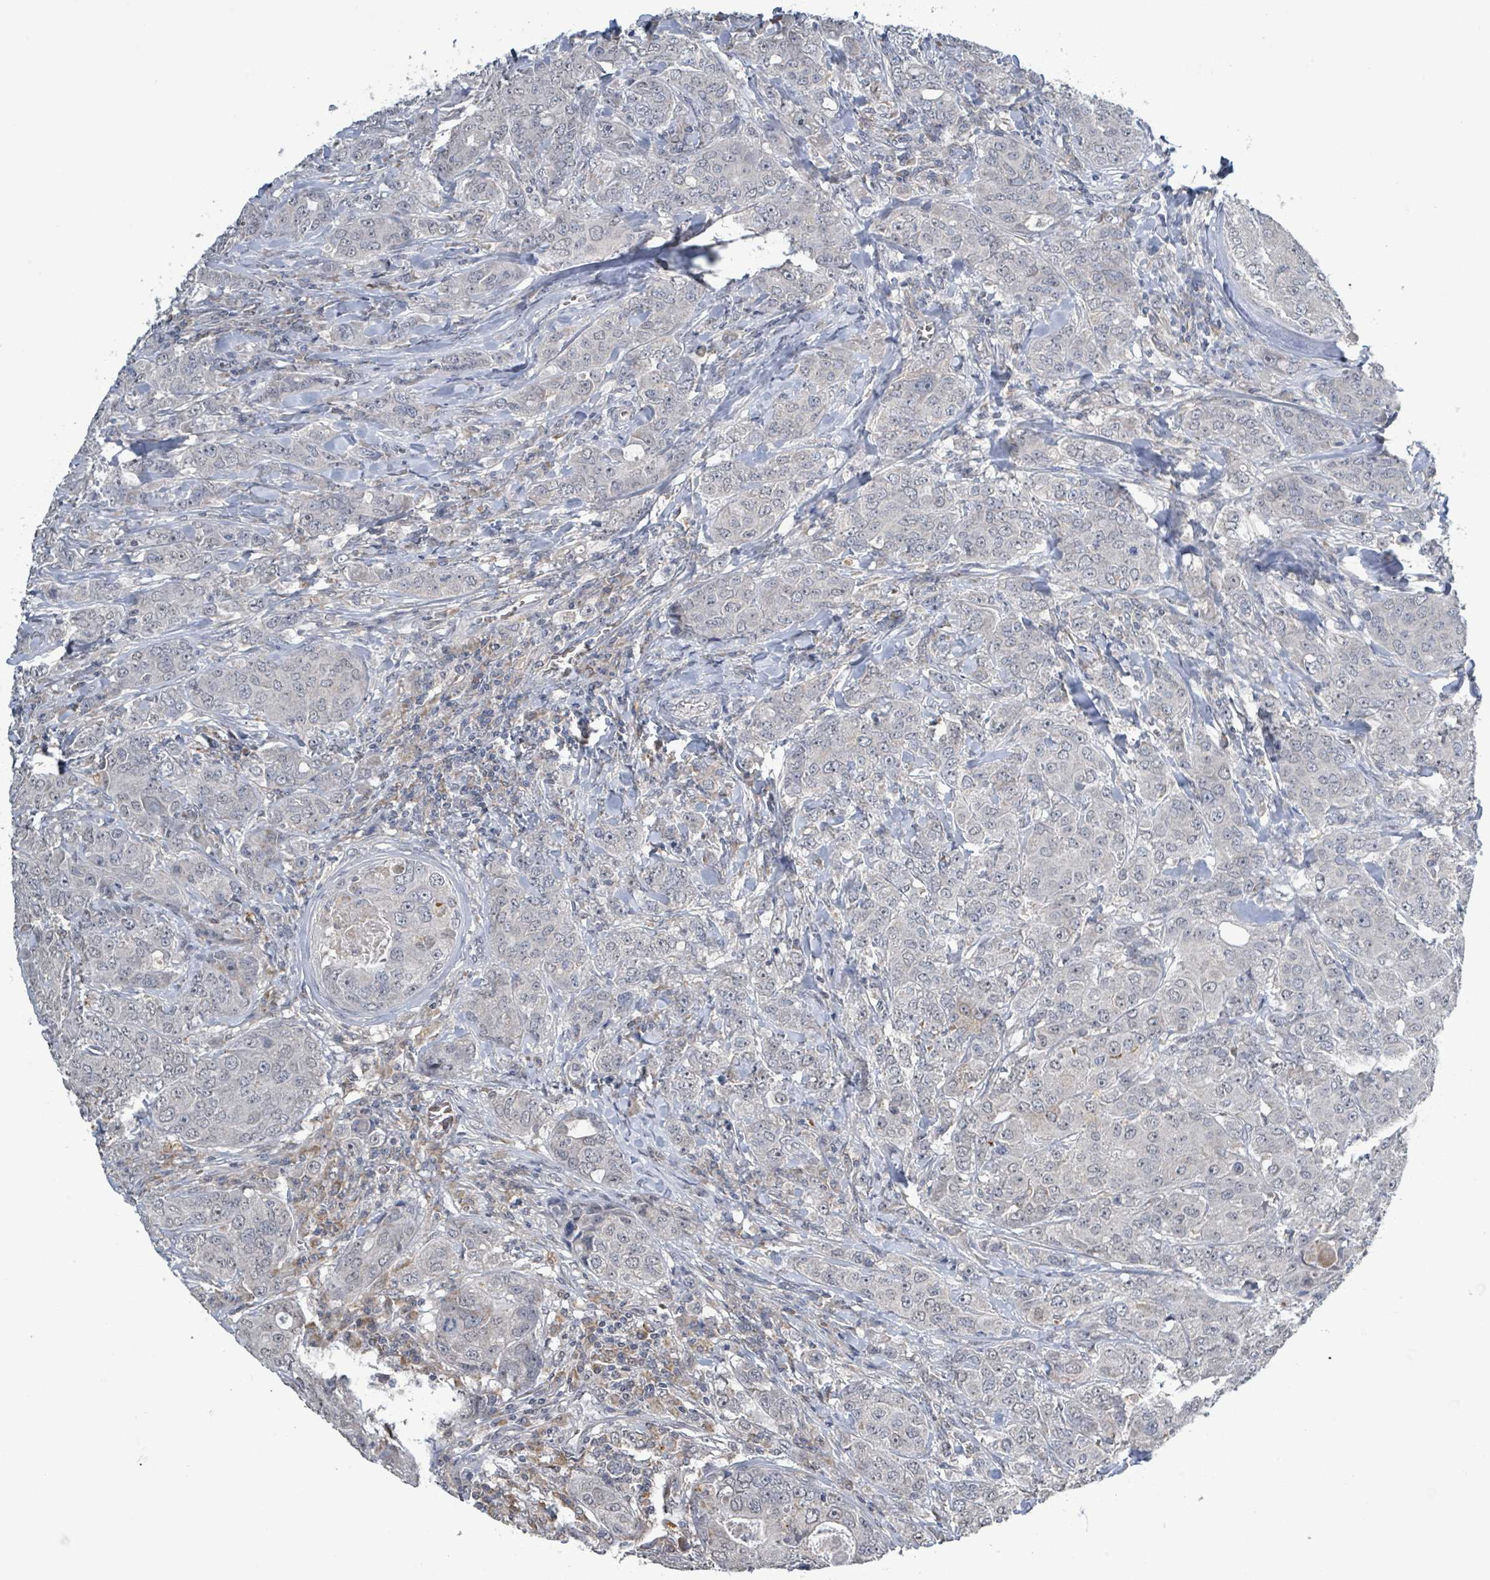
{"staining": {"intensity": "negative", "quantity": "none", "location": "none"}, "tissue": "breast cancer", "cell_type": "Tumor cells", "image_type": "cancer", "snomed": [{"axis": "morphology", "description": "Duct carcinoma"}, {"axis": "topography", "description": "Breast"}], "caption": "High magnification brightfield microscopy of breast cancer (intraductal carcinoma) stained with DAB (brown) and counterstained with hematoxylin (blue): tumor cells show no significant expression.", "gene": "SEBOX", "patient": {"sex": "female", "age": 43}}